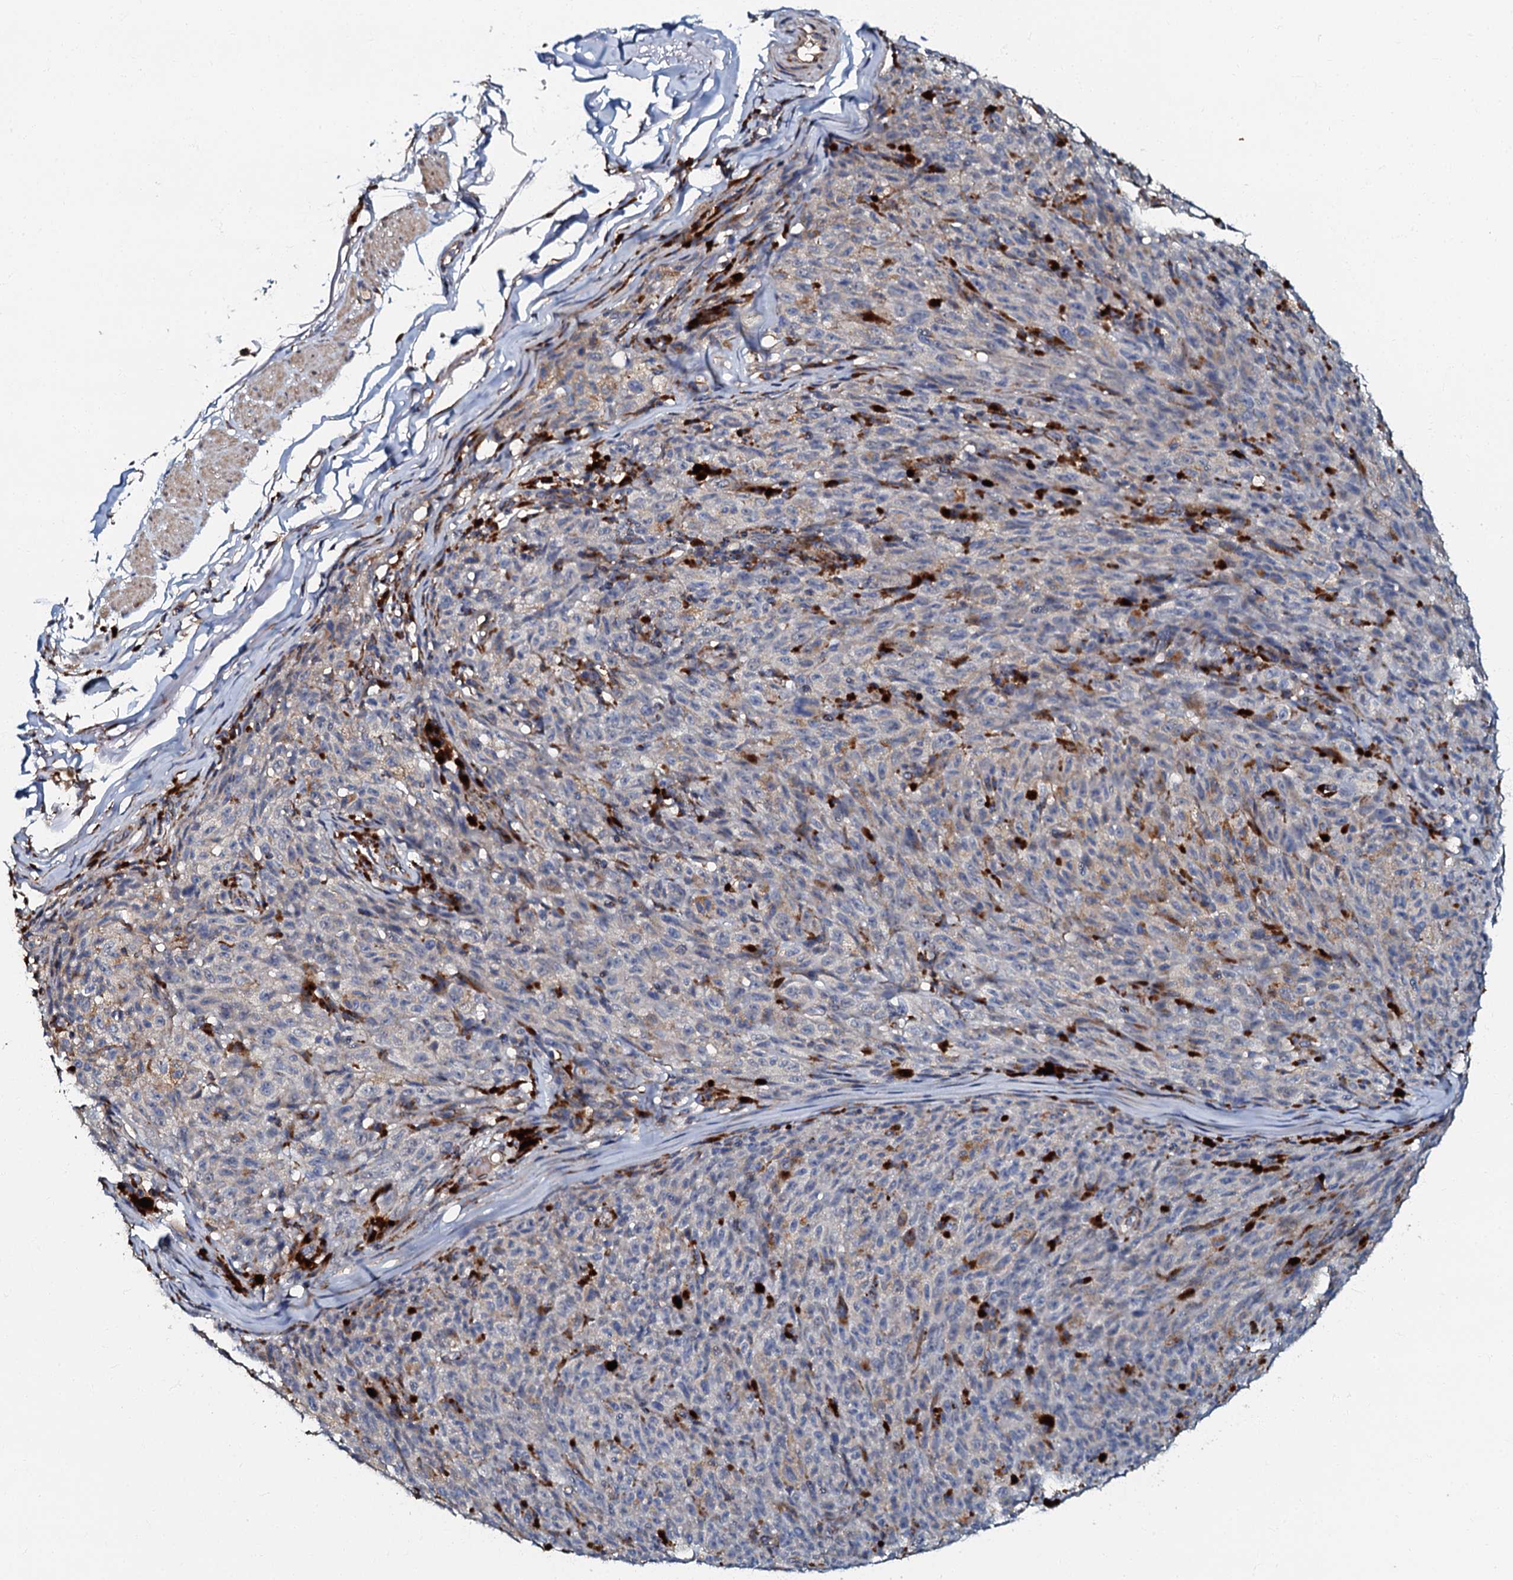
{"staining": {"intensity": "negative", "quantity": "none", "location": "none"}, "tissue": "melanoma", "cell_type": "Tumor cells", "image_type": "cancer", "snomed": [{"axis": "morphology", "description": "Malignant melanoma, NOS"}, {"axis": "topography", "description": "Skin"}], "caption": "DAB immunohistochemical staining of malignant melanoma demonstrates no significant positivity in tumor cells.", "gene": "NDUFA12", "patient": {"sex": "female", "age": 82}}